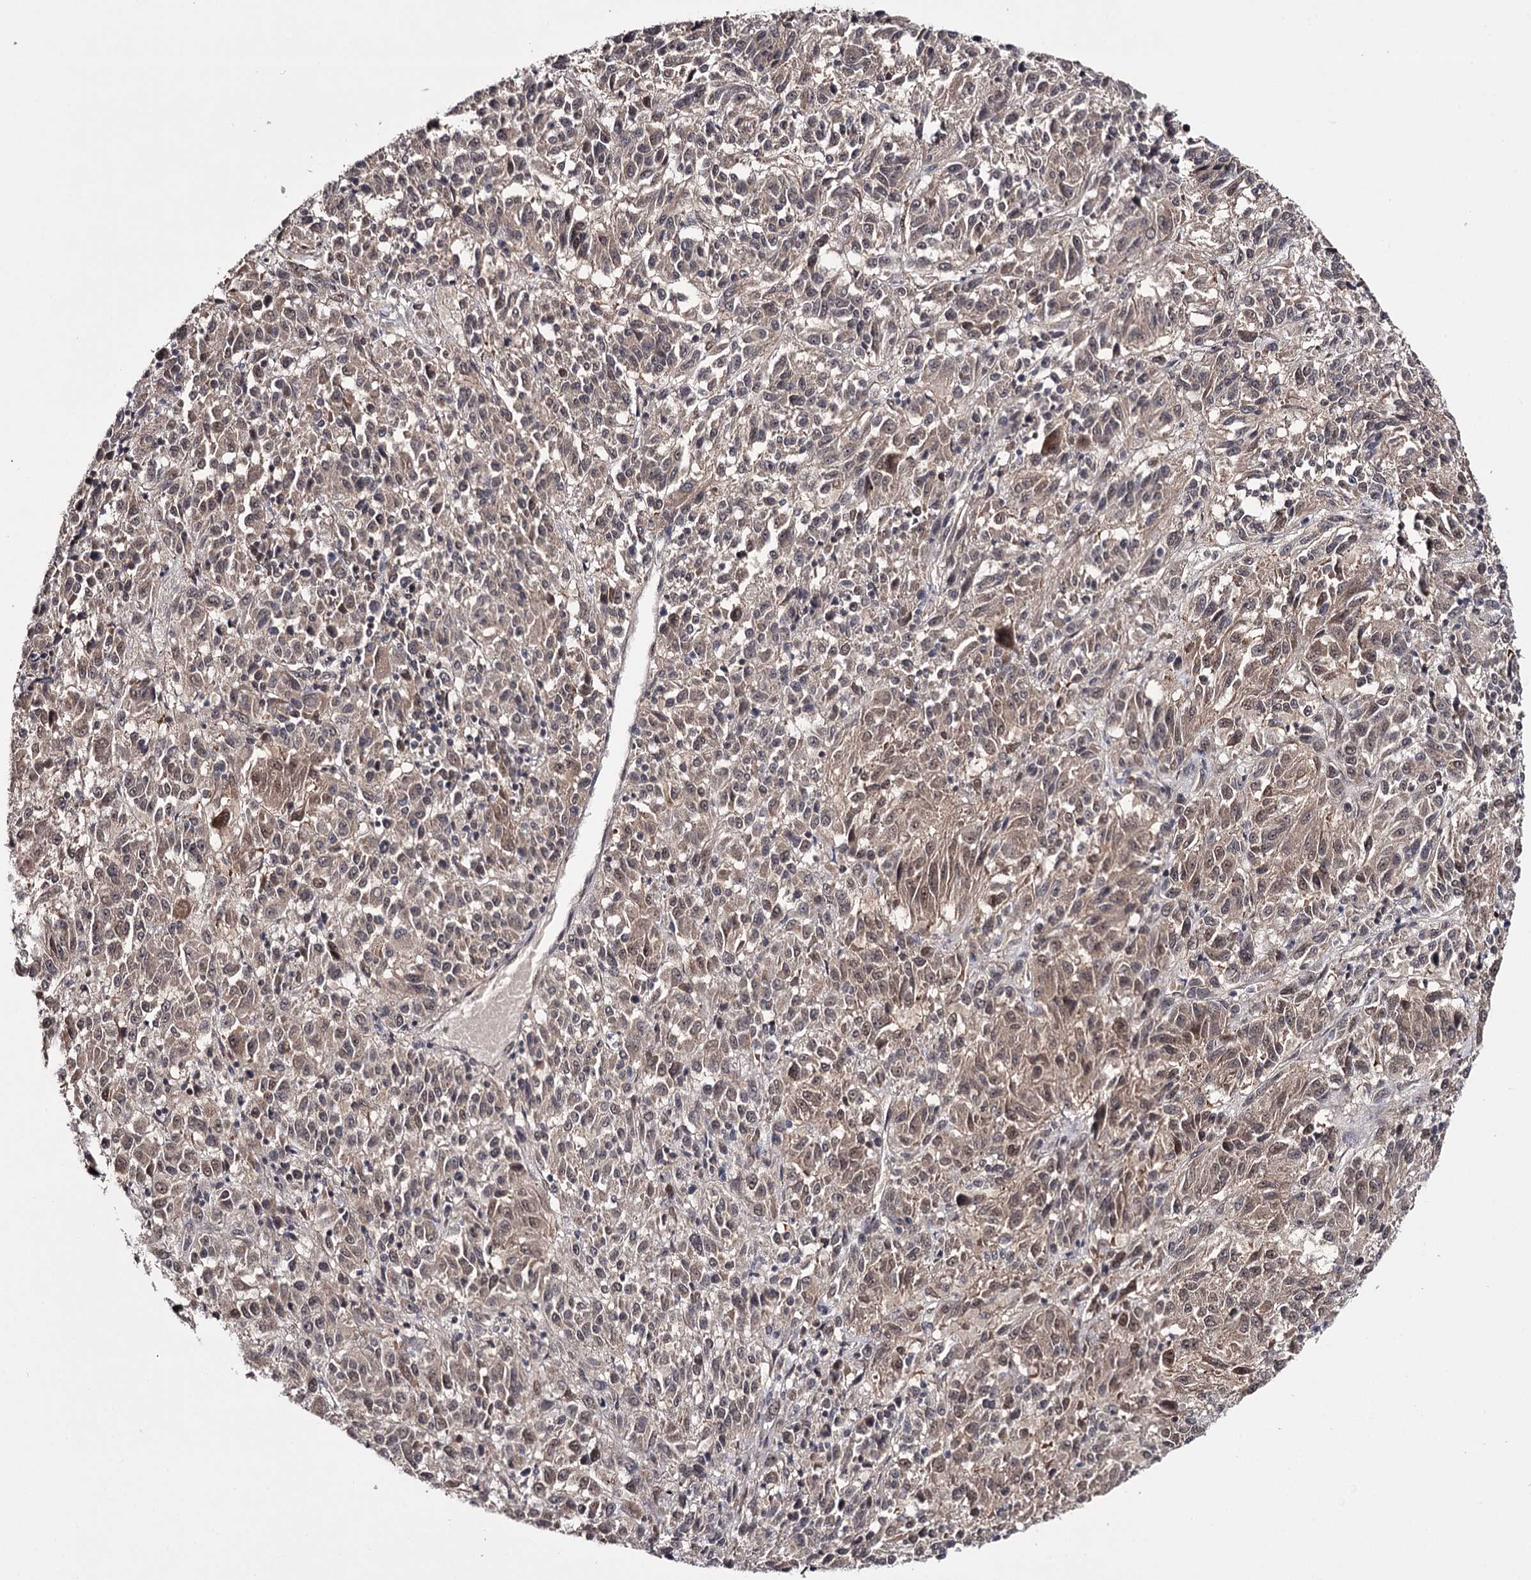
{"staining": {"intensity": "weak", "quantity": "25%-75%", "location": "cytoplasmic/membranous,nuclear"}, "tissue": "melanoma", "cell_type": "Tumor cells", "image_type": "cancer", "snomed": [{"axis": "morphology", "description": "Malignant melanoma, Metastatic site"}, {"axis": "topography", "description": "Lung"}], "caption": "Immunohistochemical staining of human malignant melanoma (metastatic site) exhibits low levels of weak cytoplasmic/membranous and nuclear protein expression in approximately 25%-75% of tumor cells. (Brightfield microscopy of DAB IHC at high magnification).", "gene": "TTC33", "patient": {"sex": "male", "age": 64}}